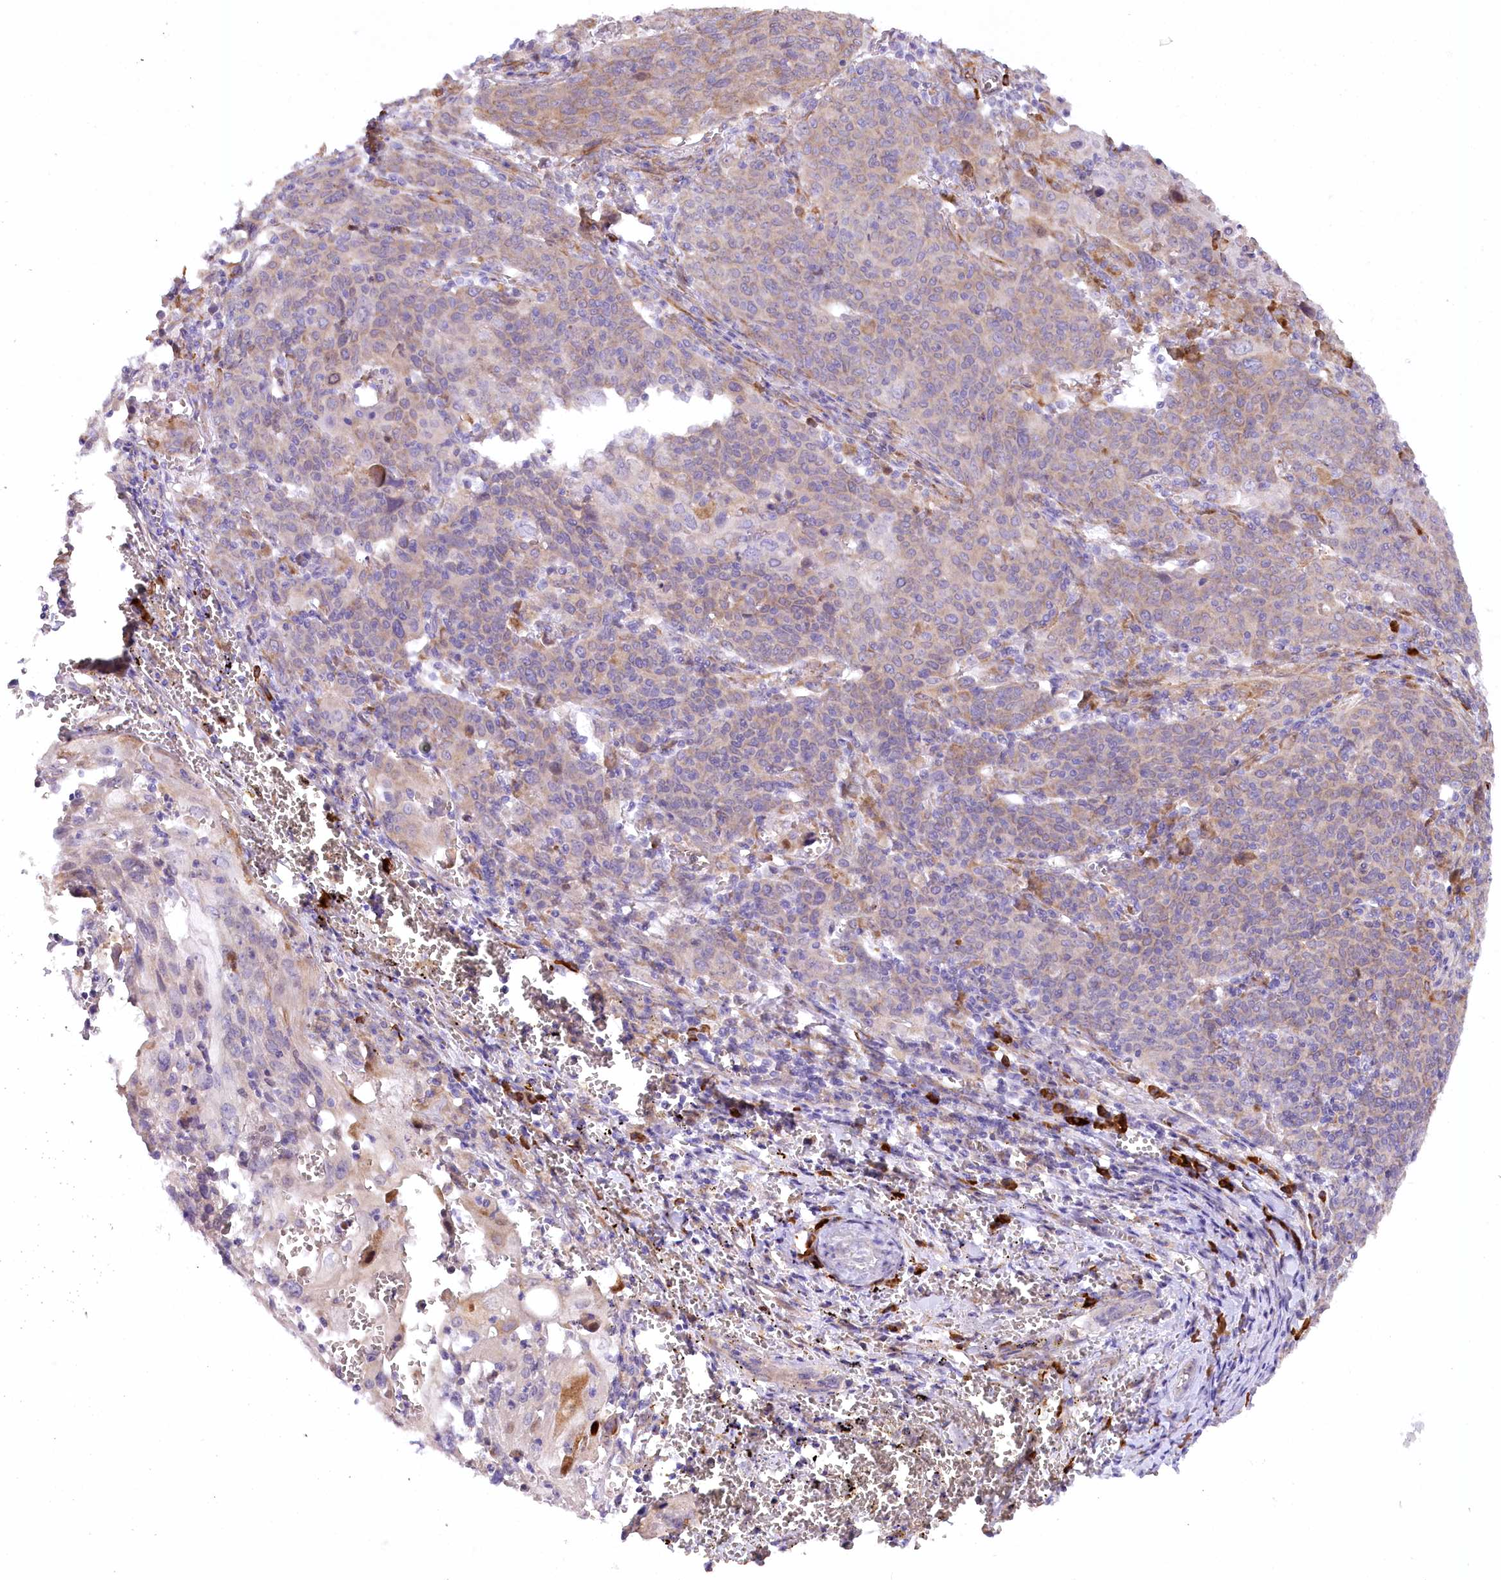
{"staining": {"intensity": "weak", "quantity": "<25%", "location": "cytoplasmic/membranous"}, "tissue": "cervical cancer", "cell_type": "Tumor cells", "image_type": "cancer", "snomed": [{"axis": "morphology", "description": "Squamous cell carcinoma, NOS"}, {"axis": "topography", "description": "Cervix"}], "caption": "Immunohistochemistry (IHC) micrograph of neoplastic tissue: human cervical cancer stained with DAB shows no significant protein positivity in tumor cells.", "gene": "NCKAP5", "patient": {"sex": "female", "age": 67}}